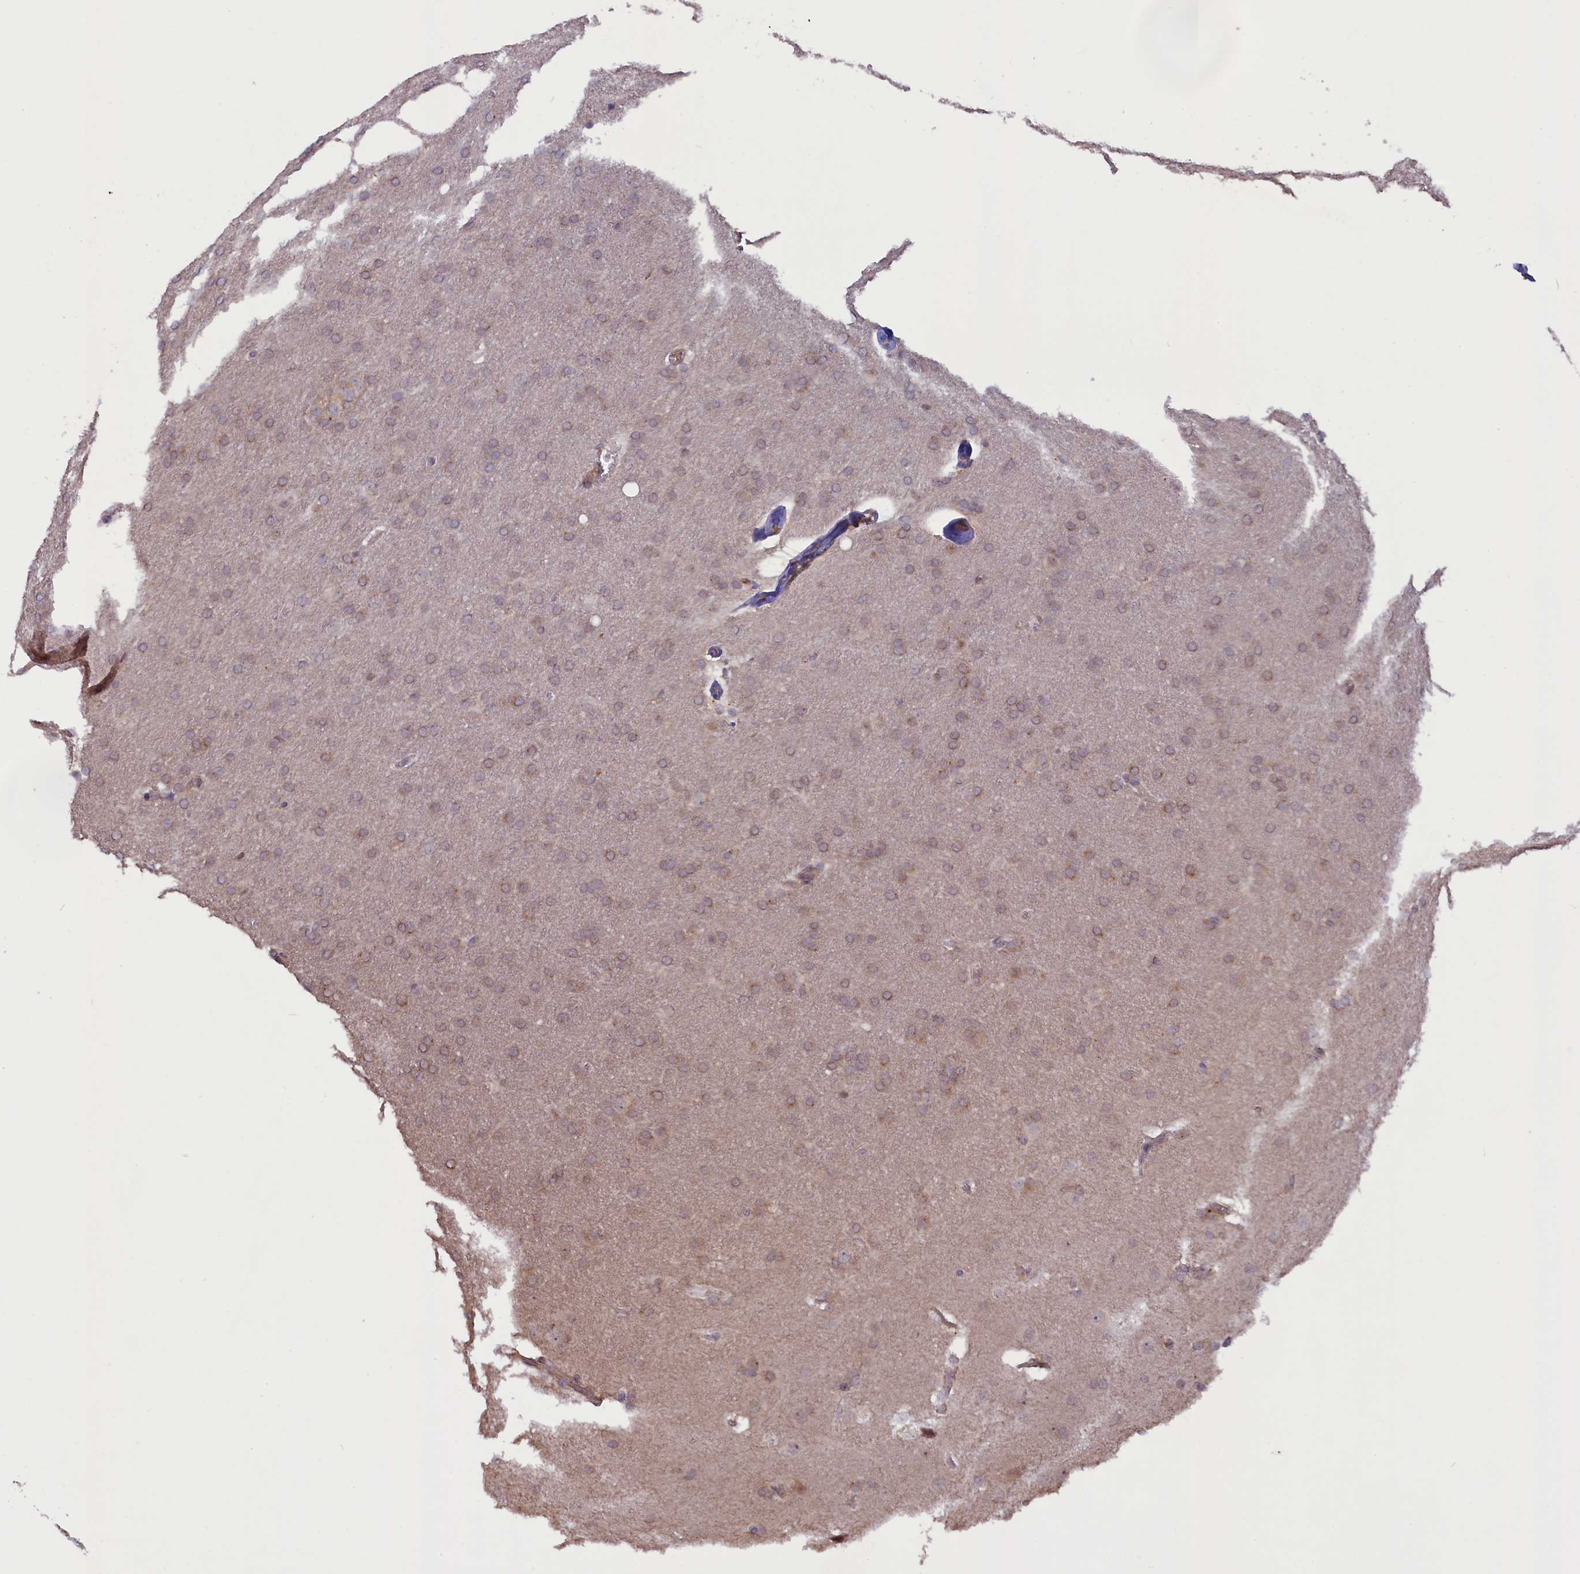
{"staining": {"intensity": "weak", "quantity": "25%-75%", "location": "cytoplasmic/membranous"}, "tissue": "glioma", "cell_type": "Tumor cells", "image_type": "cancer", "snomed": [{"axis": "morphology", "description": "Glioma, malignant, Low grade"}, {"axis": "topography", "description": "Brain"}], "caption": "Immunohistochemical staining of human malignant glioma (low-grade) shows weak cytoplasmic/membranous protein expression in approximately 25%-75% of tumor cells.", "gene": "CCDC9B", "patient": {"sex": "female", "age": 32}}